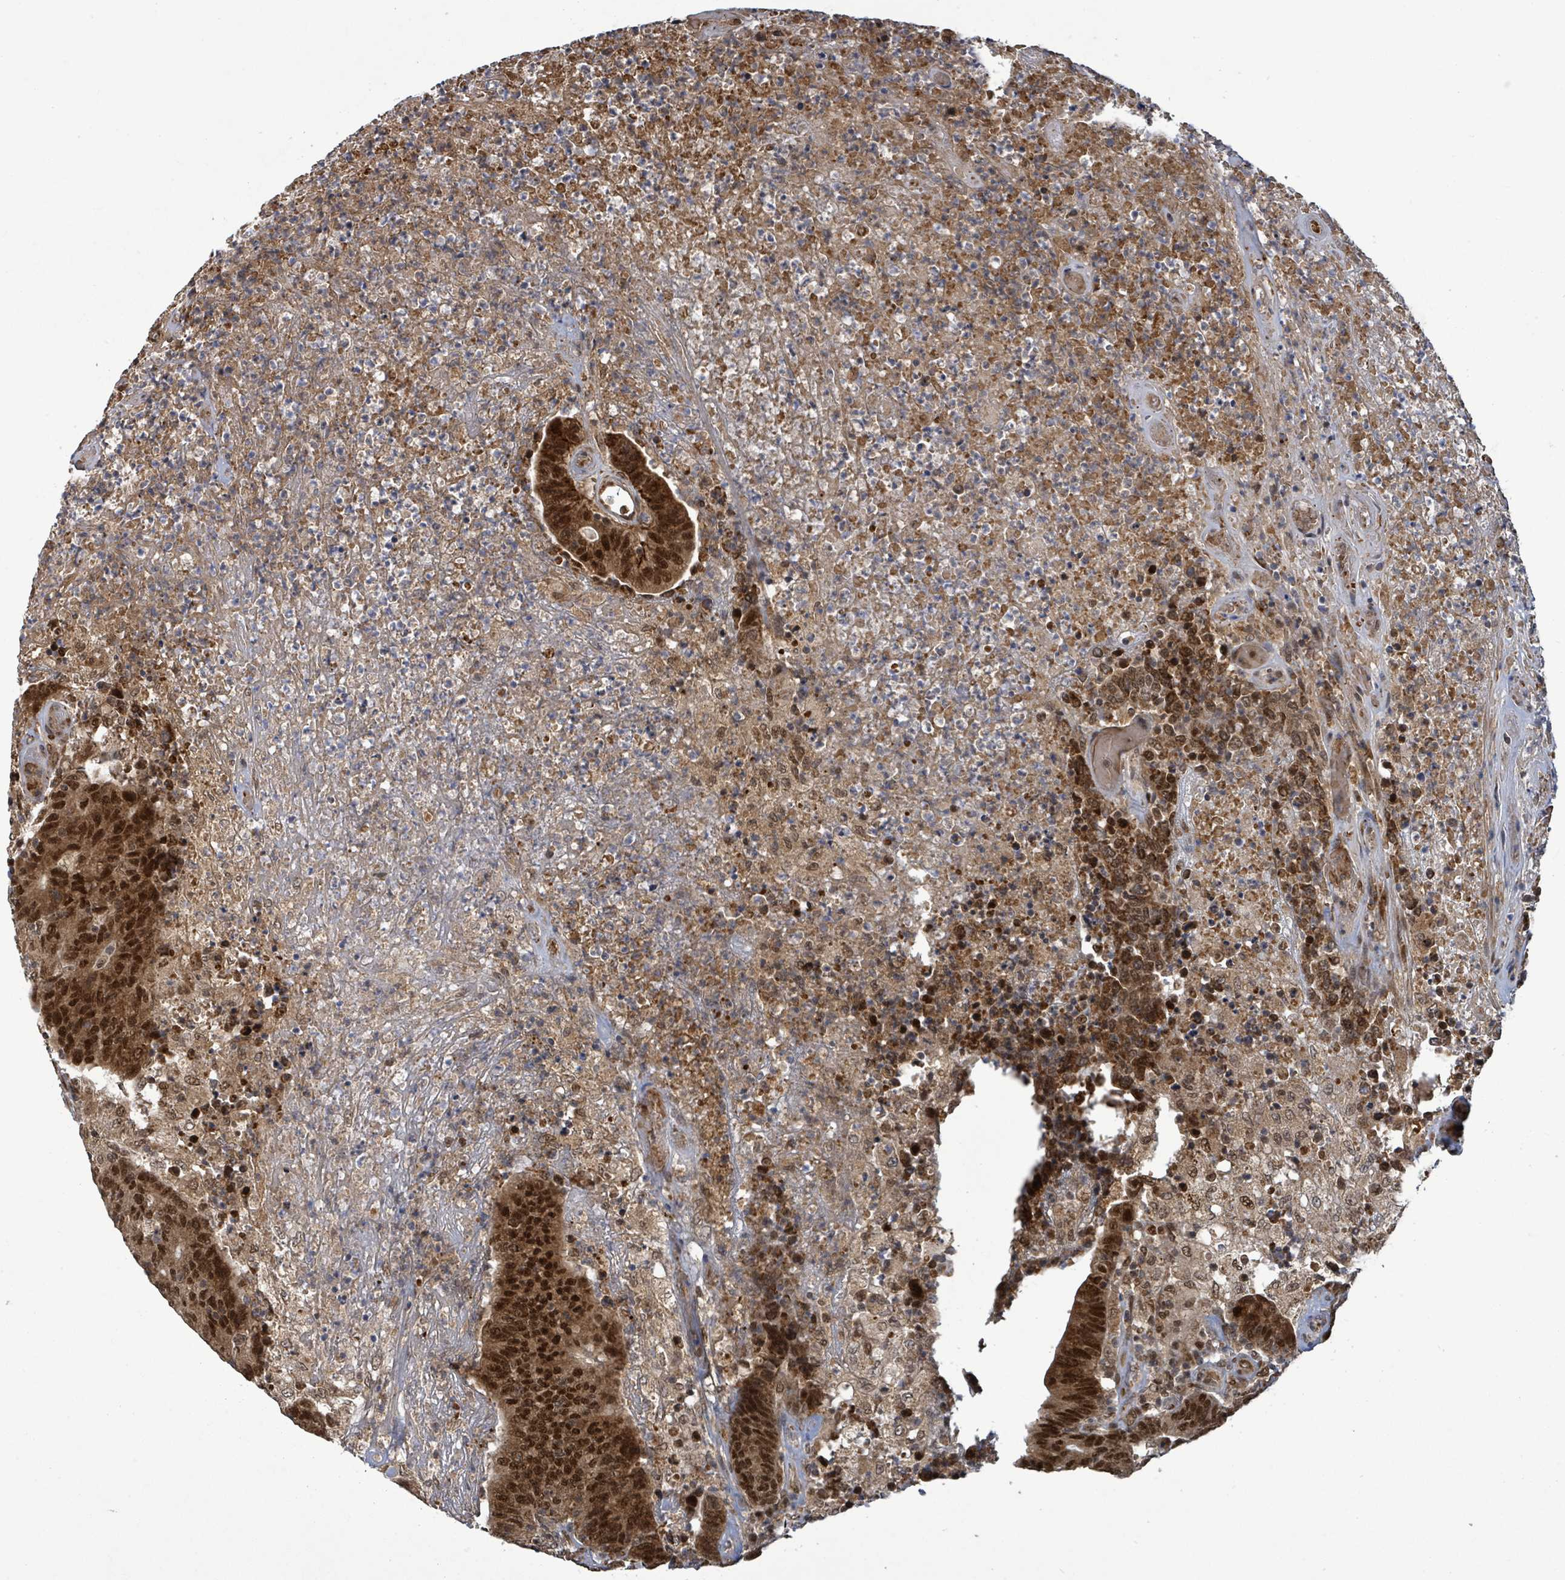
{"staining": {"intensity": "strong", "quantity": ">75%", "location": "nuclear"}, "tissue": "colorectal cancer", "cell_type": "Tumor cells", "image_type": "cancer", "snomed": [{"axis": "morphology", "description": "Adenocarcinoma, NOS"}, {"axis": "topography", "description": "Colon"}], "caption": "Colorectal adenocarcinoma was stained to show a protein in brown. There is high levels of strong nuclear staining in about >75% of tumor cells. (IHC, brightfield microscopy, high magnification).", "gene": "PATZ1", "patient": {"sex": "female", "age": 75}}